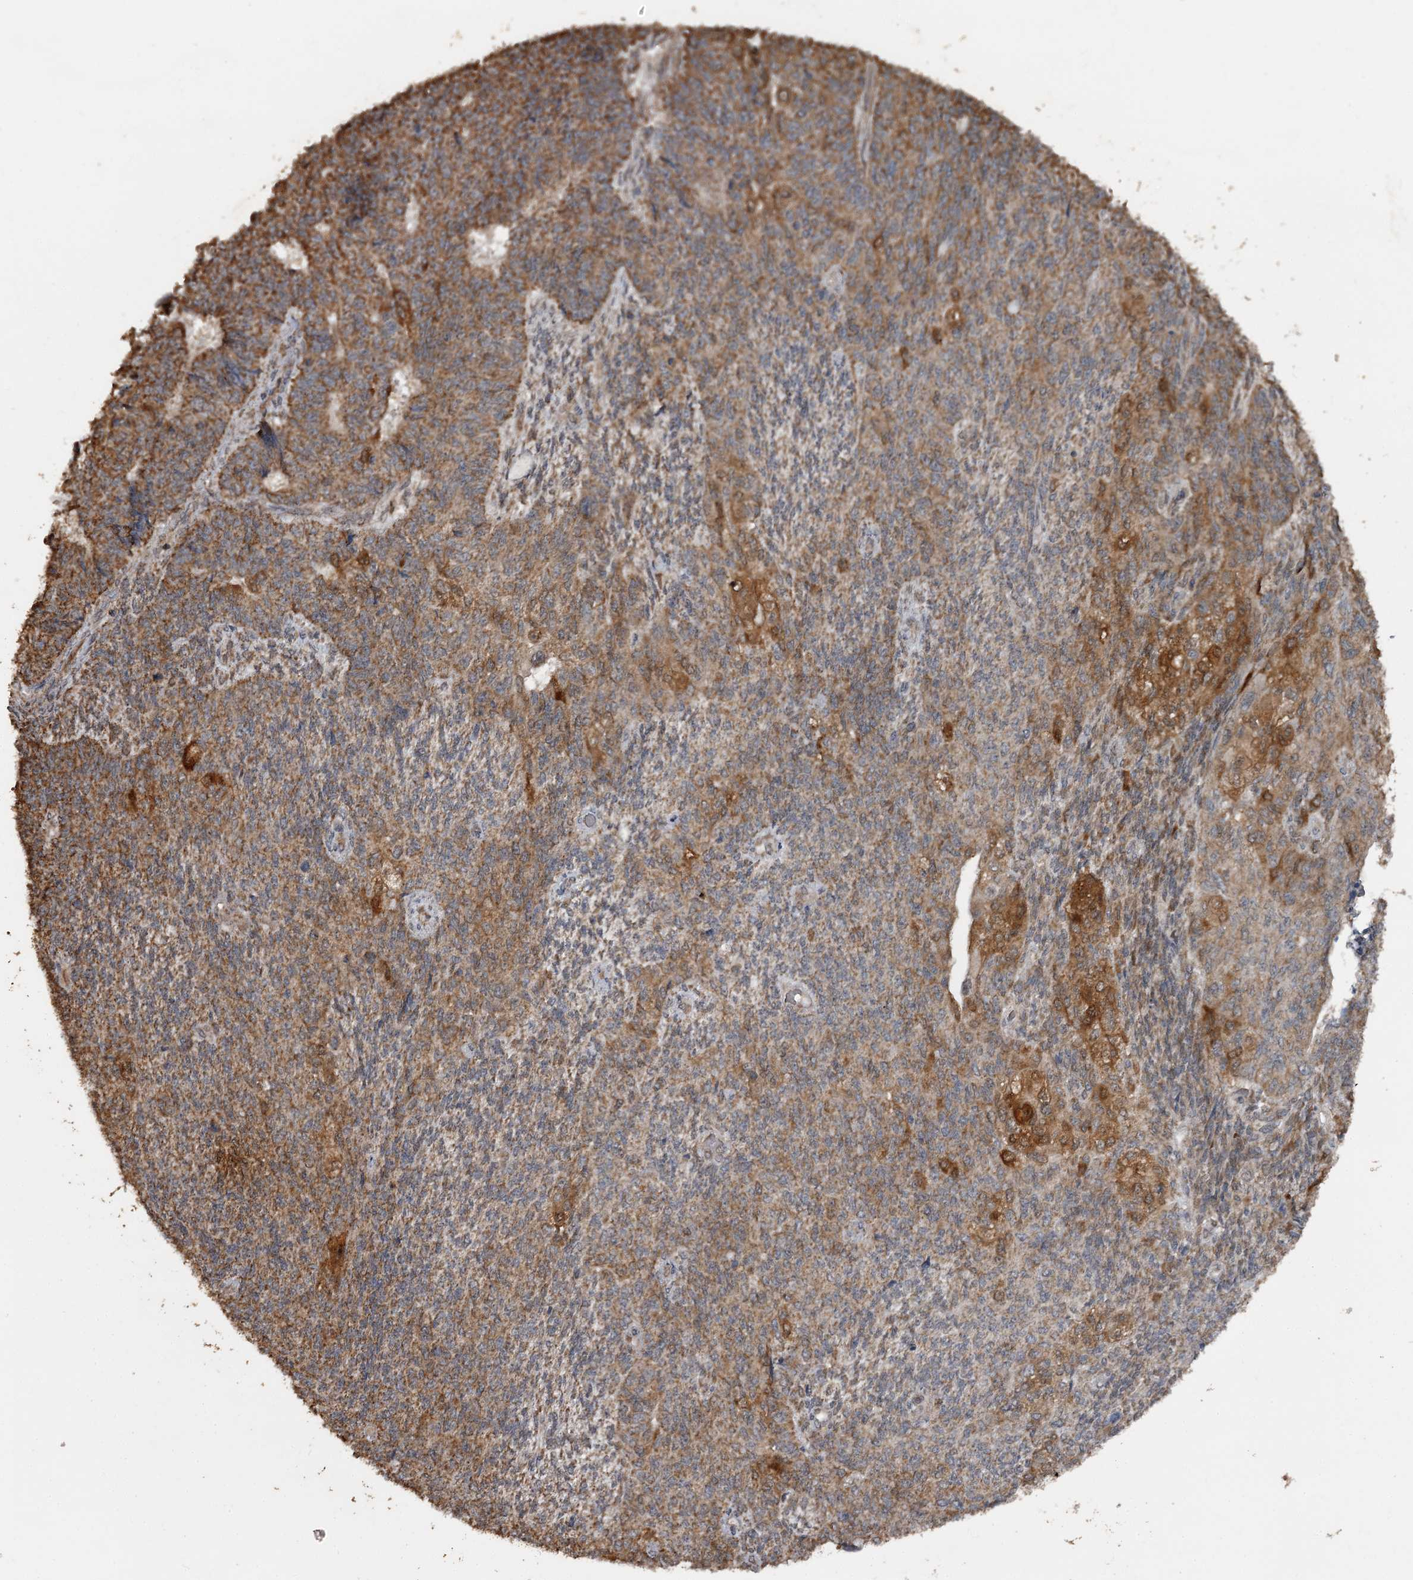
{"staining": {"intensity": "moderate", "quantity": ">75%", "location": "cytoplasmic/membranous"}, "tissue": "endometrial cancer", "cell_type": "Tumor cells", "image_type": "cancer", "snomed": [{"axis": "morphology", "description": "Adenocarcinoma, NOS"}, {"axis": "topography", "description": "Endometrium"}], "caption": "Immunohistochemical staining of human endometrial adenocarcinoma exhibits medium levels of moderate cytoplasmic/membranous protein positivity in approximately >75% of tumor cells. (DAB (3,3'-diaminobenzidine) = brown stain, brightfield microscopy at high magnification).", "gene": "WIPI1", "patient": {"sex": "female", "age": 32}}